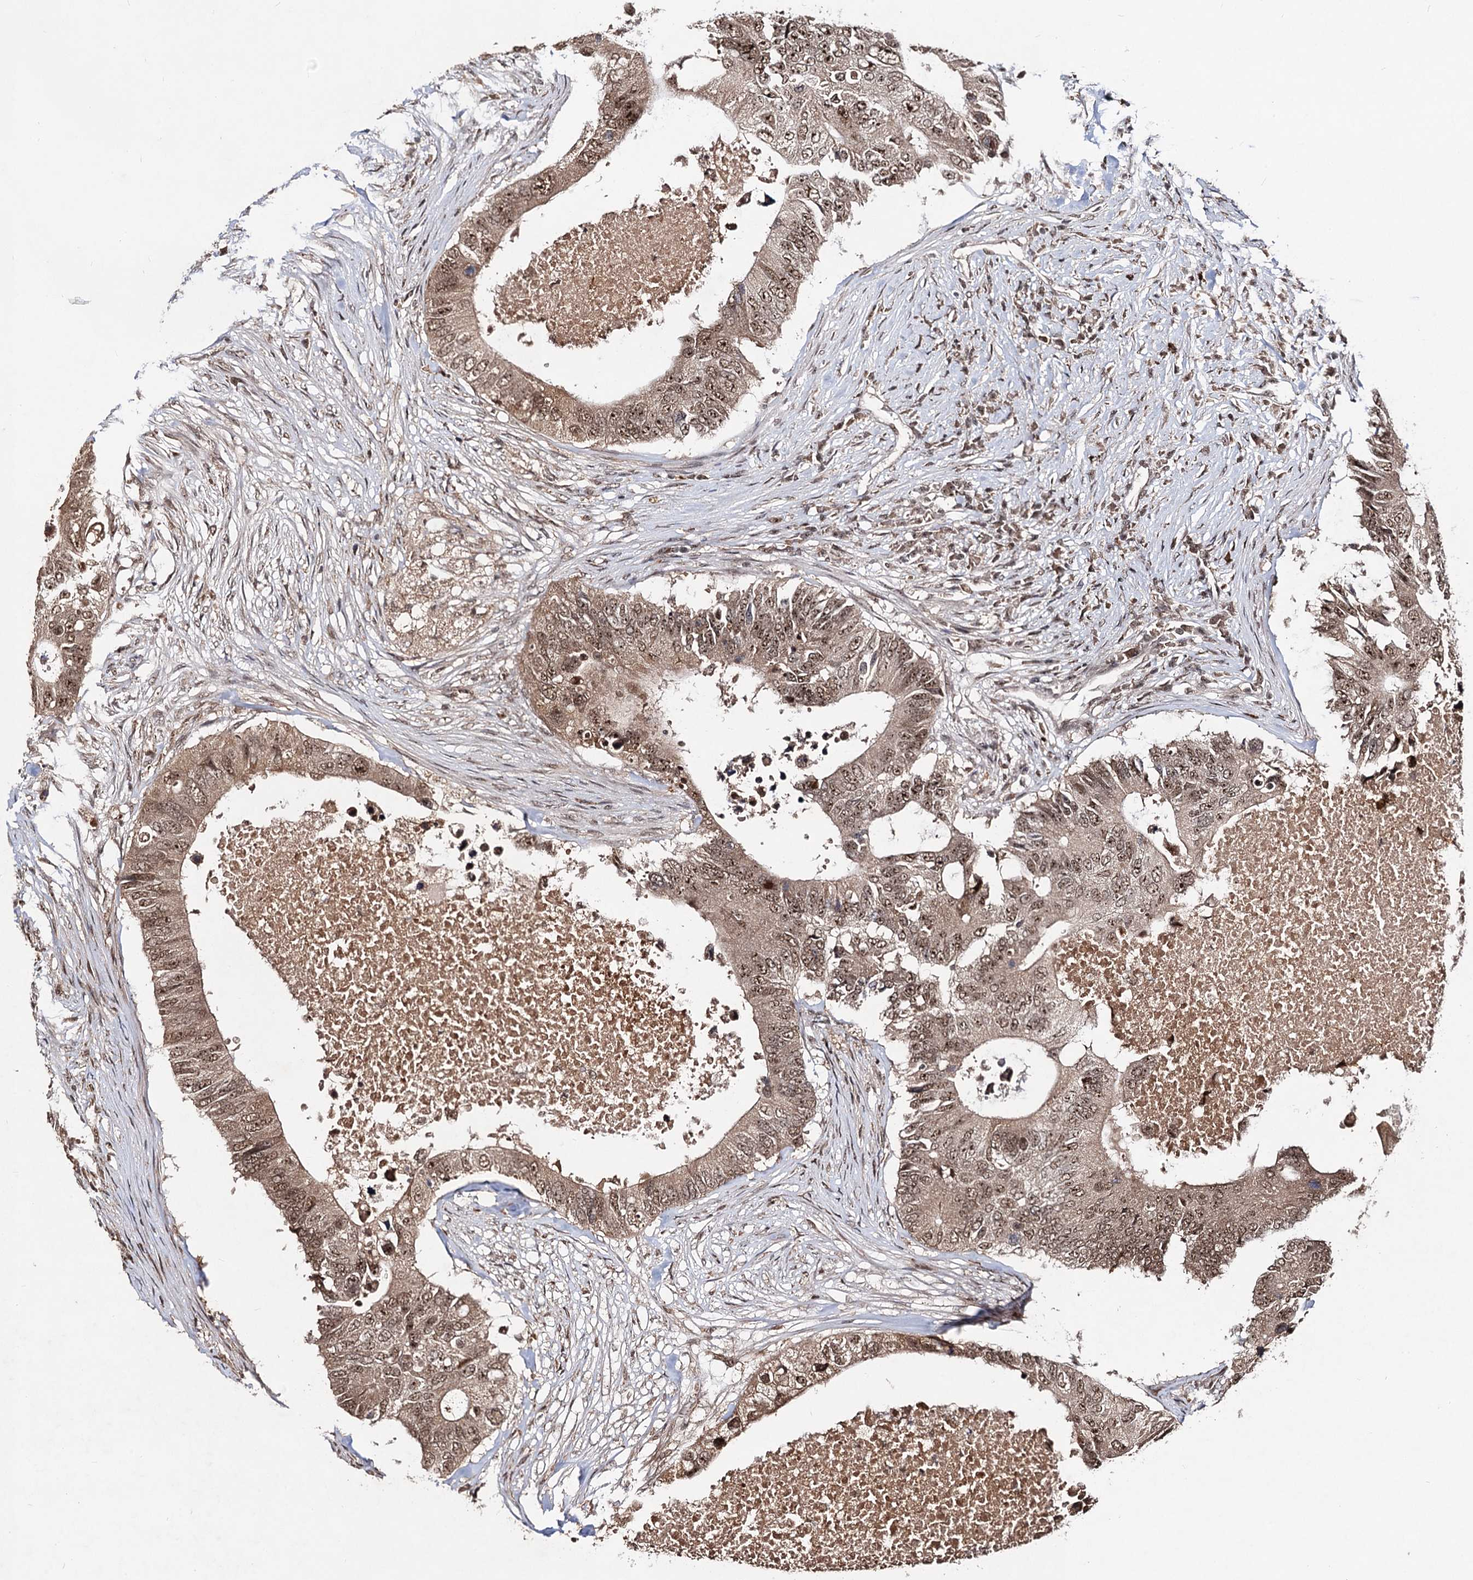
{"staining": {"intensity": "moderate", "quantity": ">75%", "location": "cytoplasmic/membranous,nuclear"}, "tissue": "colorectal cancer", "cell_type": "Tumor cells", "image_type": "cancer", "snomed": [{"axis": "morphology", "description": "Adenocarcinoma, NOS"}, {"axis": "topography", "description": "Colon"}], "caption": "Colorectal adenocarcinoma stained with IHC displays moderate cytoplasmic/membranous and nuclear staining in approximately >75% of tumor cells.", "gene": "SFSWAP", "patient": {"sex": "male", "age": 71}}